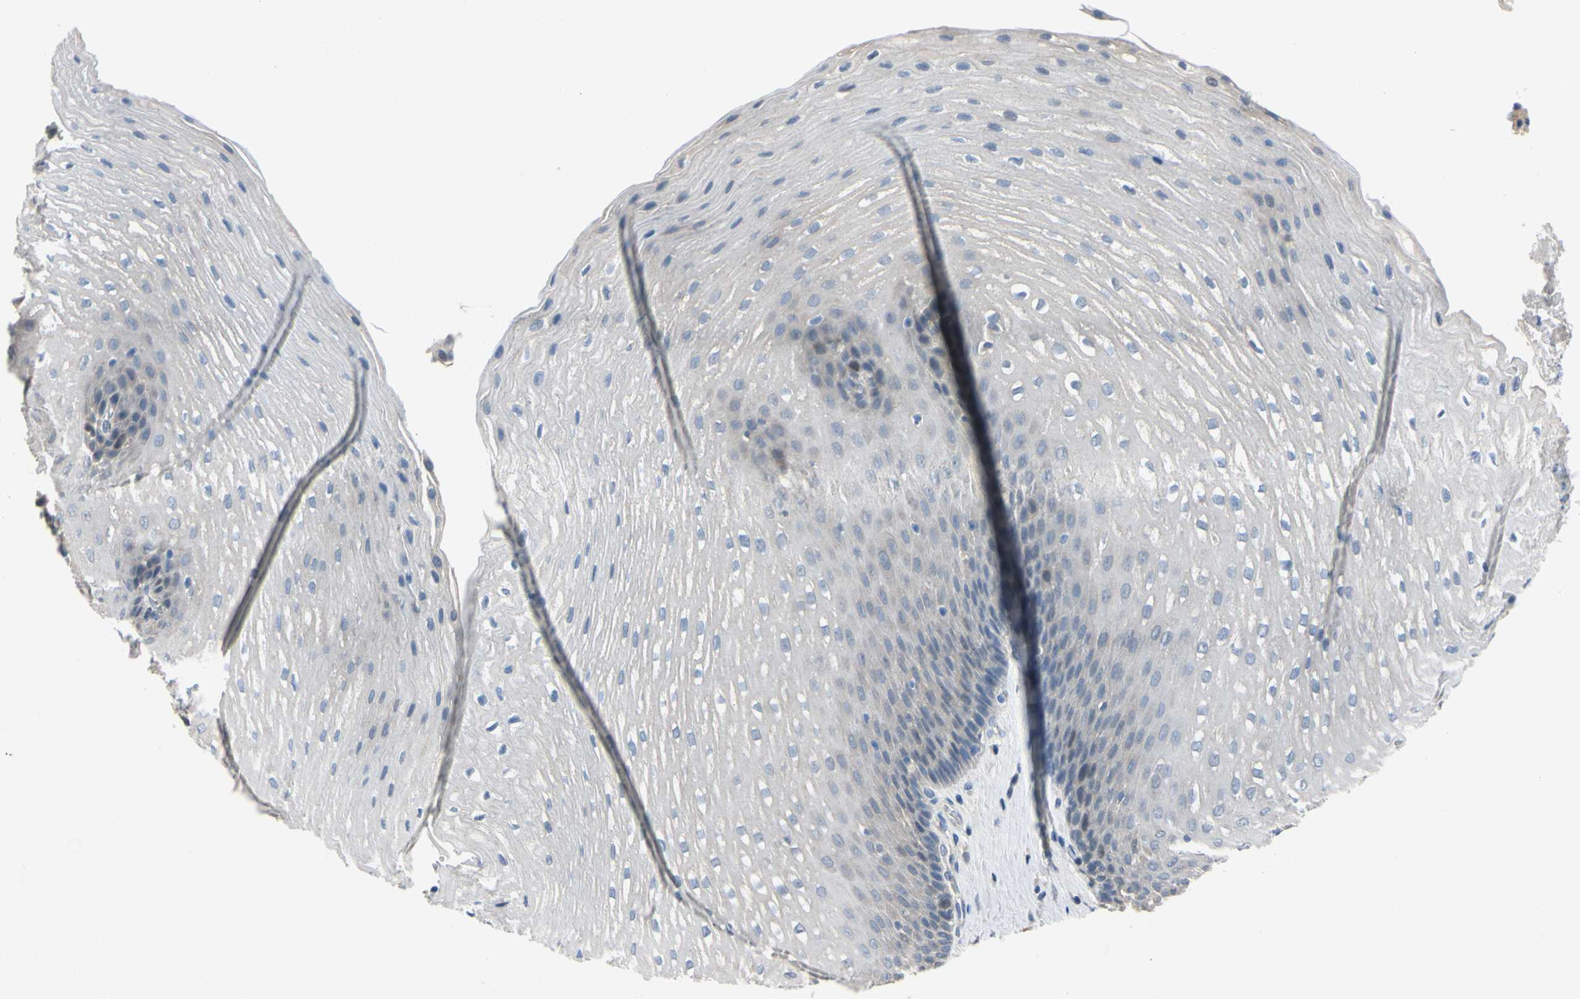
{"staining": {"intensity": "negative", "quantity": "none", "location": "none"}, "tissue": "esophagus", "cell_type": "Squamous epithelial cells", "image_type": "normal", "snomed": [{"axis": "morphology", "description": "Normal tissue, NOS"}, {"axis": "topography", "description": "Esophagus"}], "caption": "Squamous epithelial cells show no significant protein expression in normal esophagus.", "gene": "LHX9", "patient": {"sex": "male", "age": 48}}